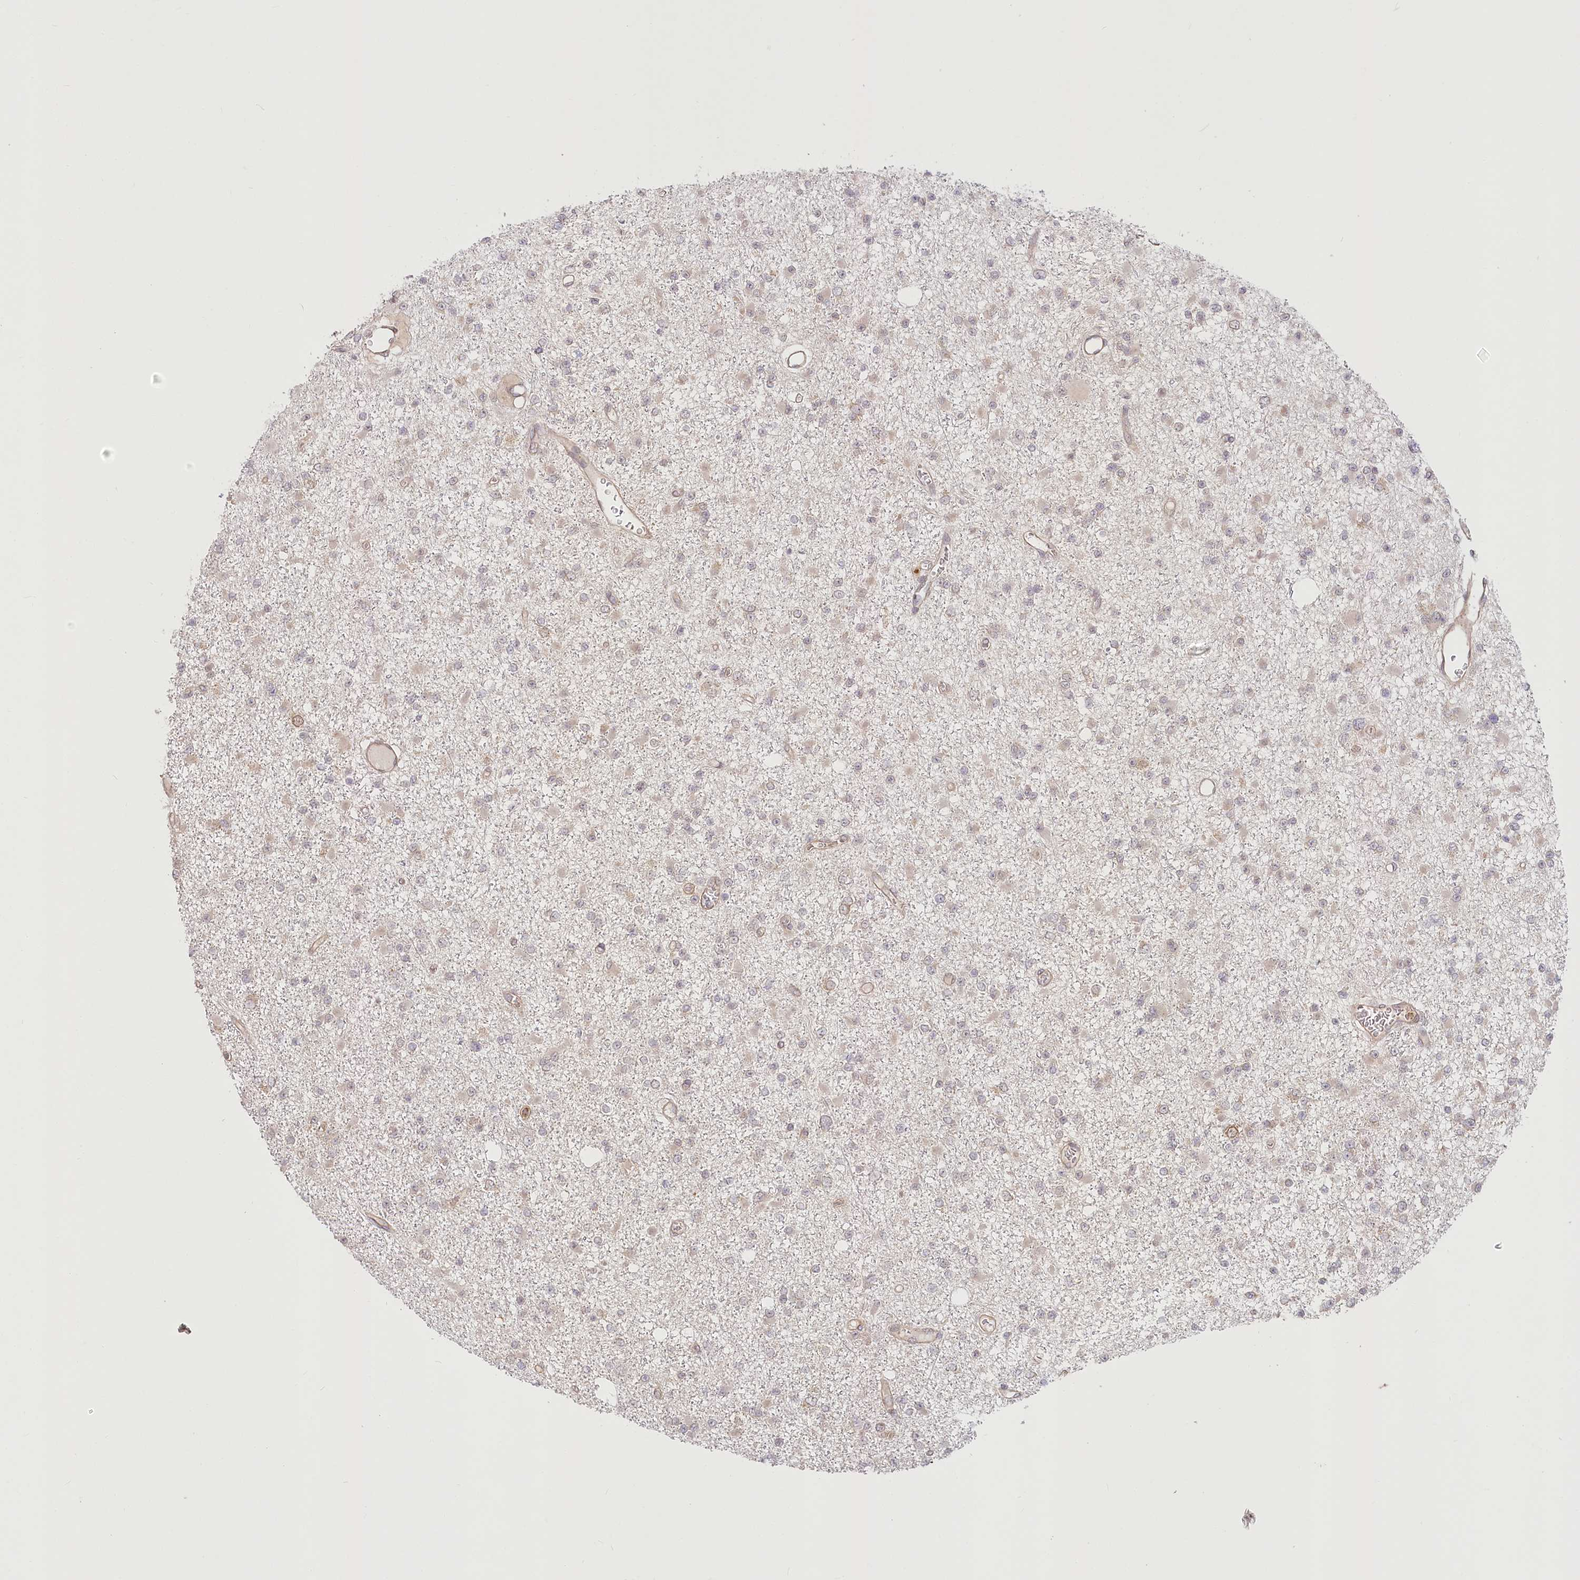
{"staining": {"intensity": "negative", "quantity": "none", "location": "none"}, "tissue": "glioma", "cell_type": "Tumor cells", "image_type": "cancer", "snomed": [{"axis": "morphology", "description": "Glioma, malignant, Low grade"}, {"axis": "topography", "description": "Brain"}], "caption": "The photomicrograph reveals no significant staining in tumor cells of glioma.", "gene": "CEP70", "patient": {"sex": "female", "age": 22}}